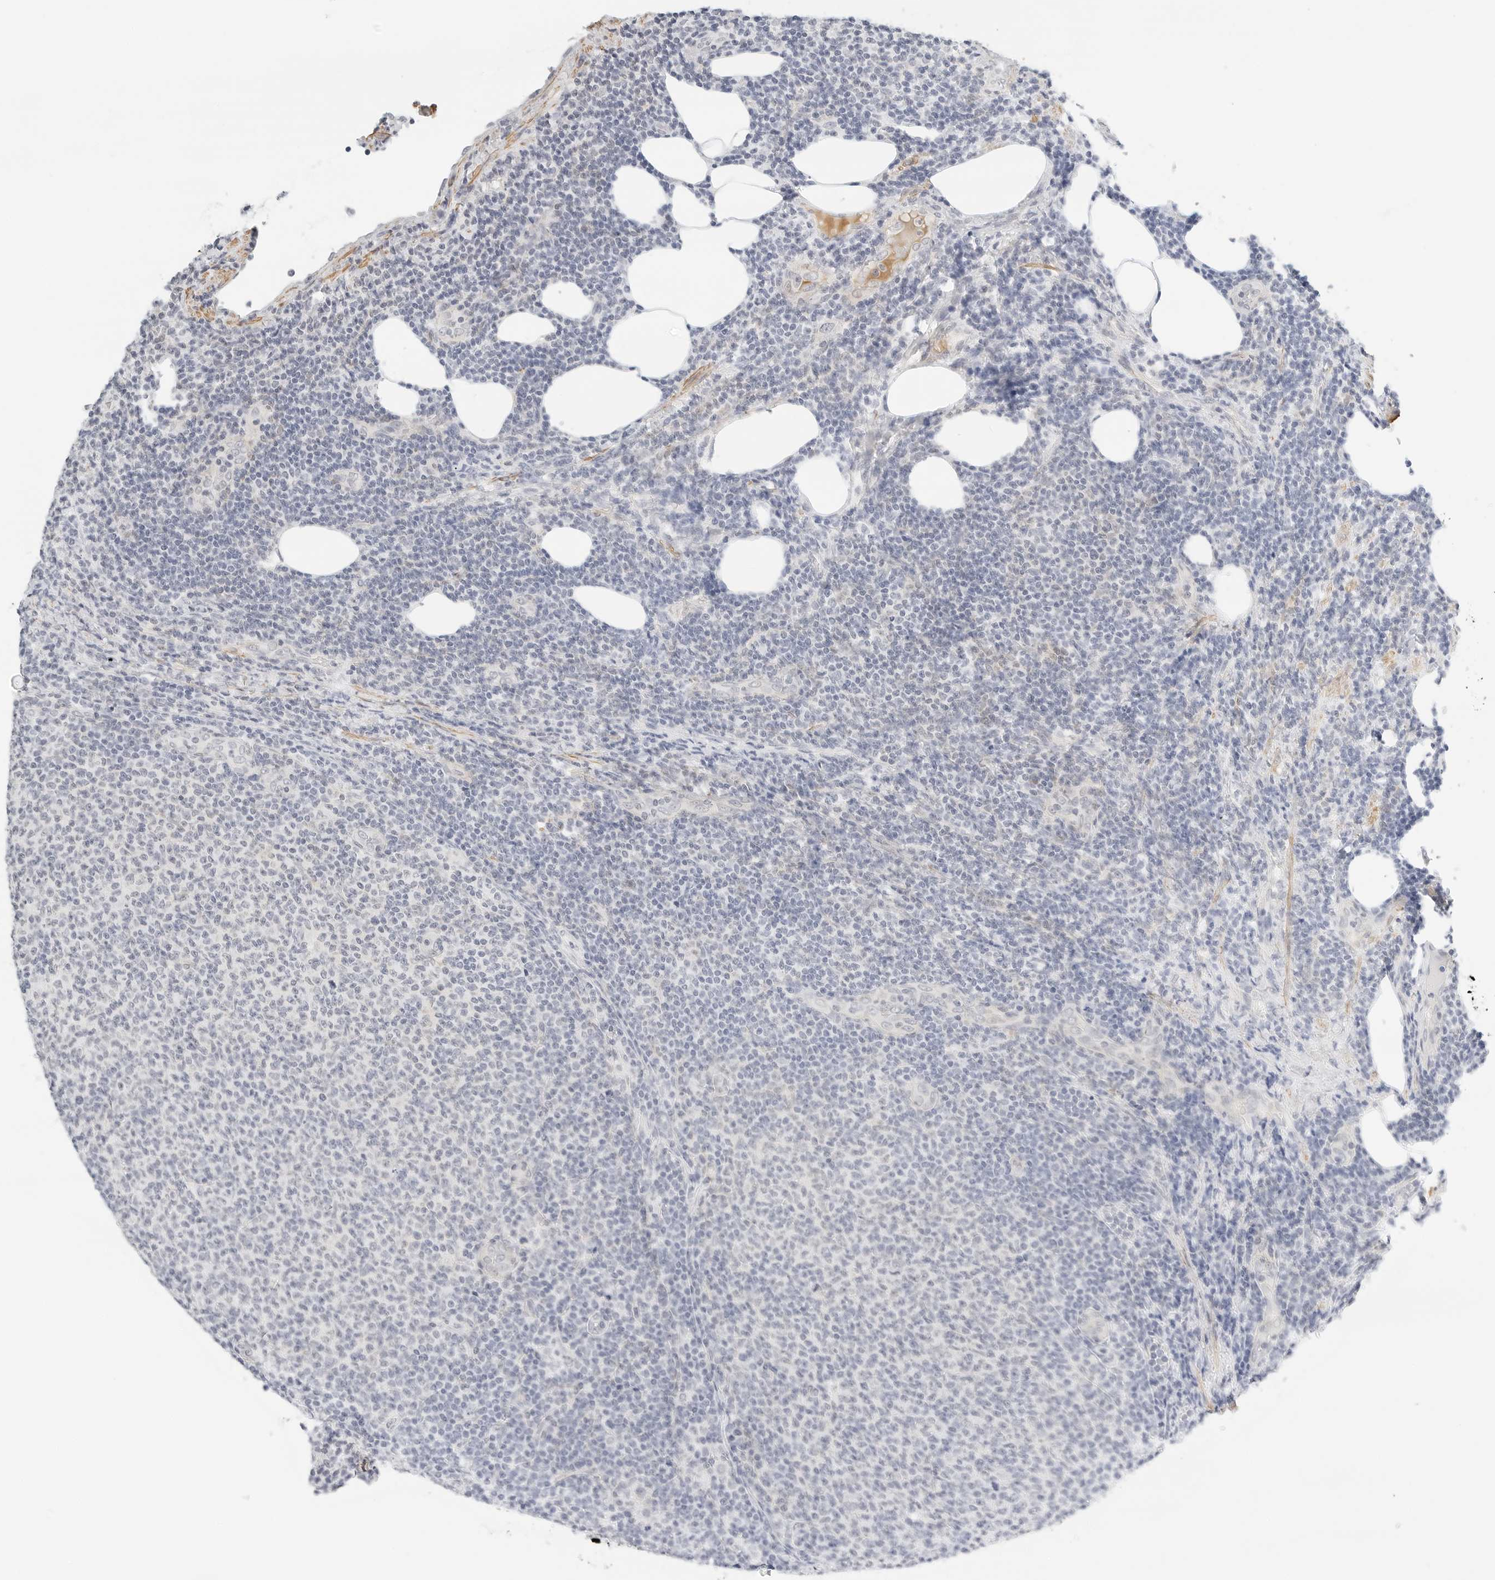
{"staining": {"intensity": "negative", "quantity": "none", "location": "none"}, "tissue": "lymphoma", "cell_type": "Tumor cells", "image_type": "cancer", "snomed": [{"axis": "morphology", "description": "Malignant lymphoma, non-Hodgkin's type, Low grade"}, {"axis": "topography", "description": "Lymph node"}], "caption": "Immunohistochemical staining of lymphoma reveals no significant positivity in tumor cells.", "gene": "PKDCC", "patient": {"sex": "male", "age": 66}}